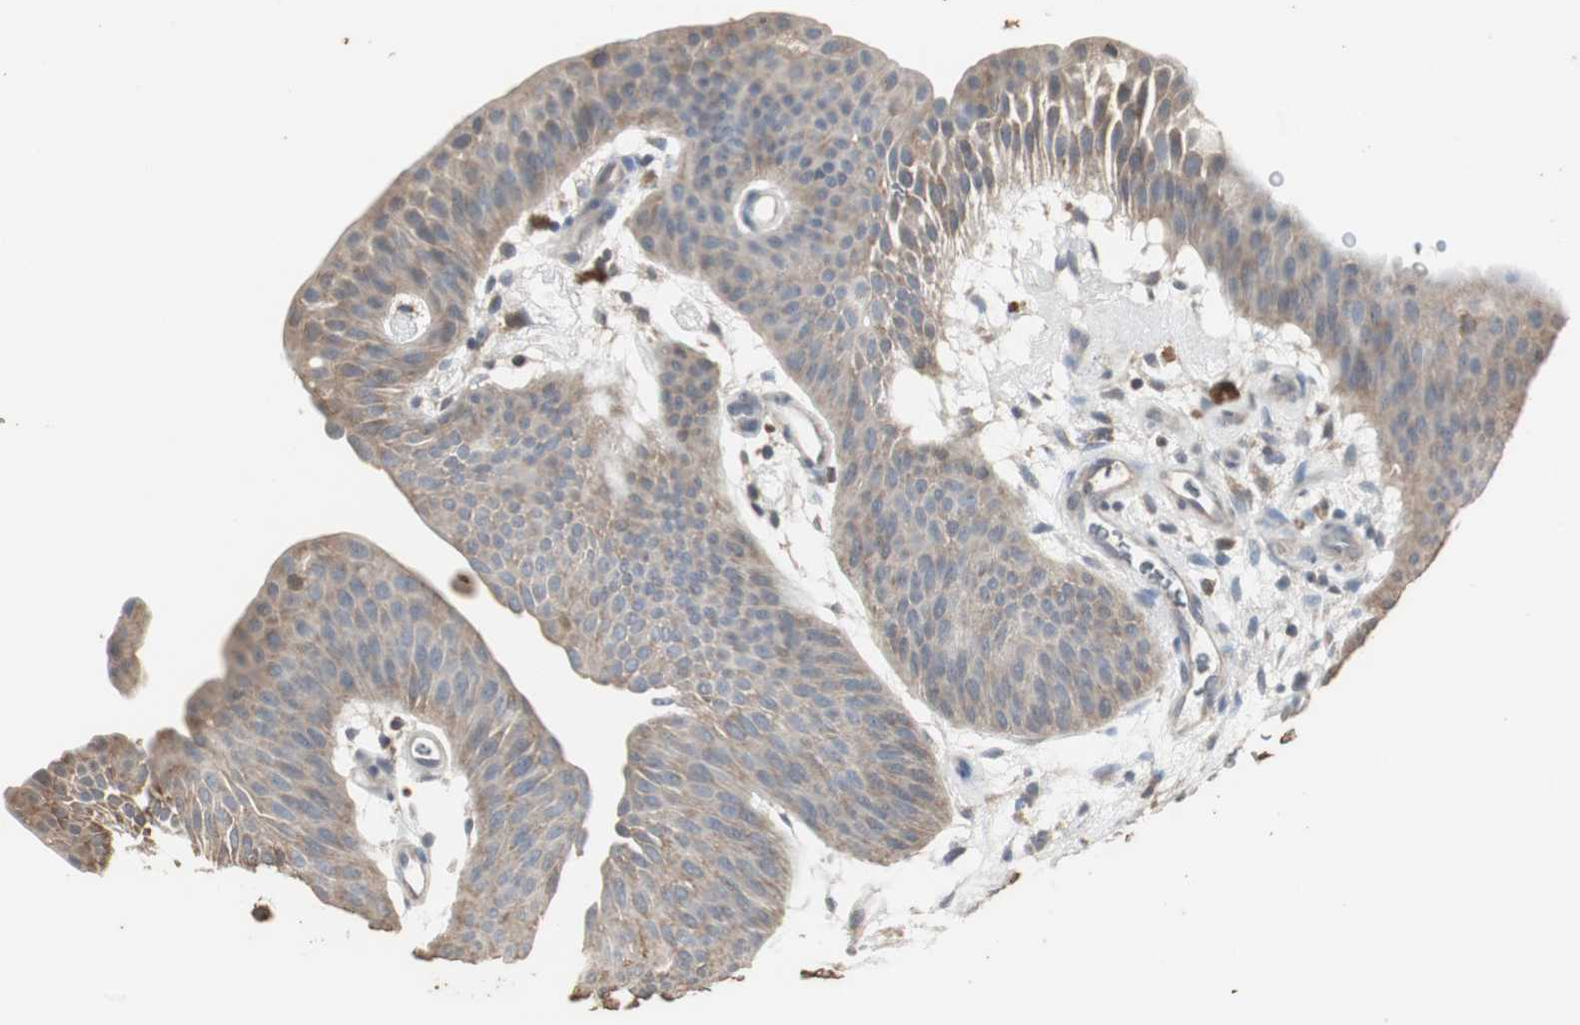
{"staining": {"intensity": "weak", "quantity": ">75%", "location": "cytoplasmic/membranous"}, "tissue": "urothelial cancer", "cell_type": "Tumor cells", "image_type": "cancer", "snomed": [{"axis": "morphology", "description": "Urothelial carcinoma, Low grade"}, {"axis": "topography", "description": "Urinary bladder"}], "caption": "Urothelial carcinoma (low-grade) tissue shows weak cytoplasmic/membranous expression in approximately >75% of tumor cells, visualized by immunohistochemistry.", "gene": "HPRT1", "patient": {"sex": "female", "age": 60}}